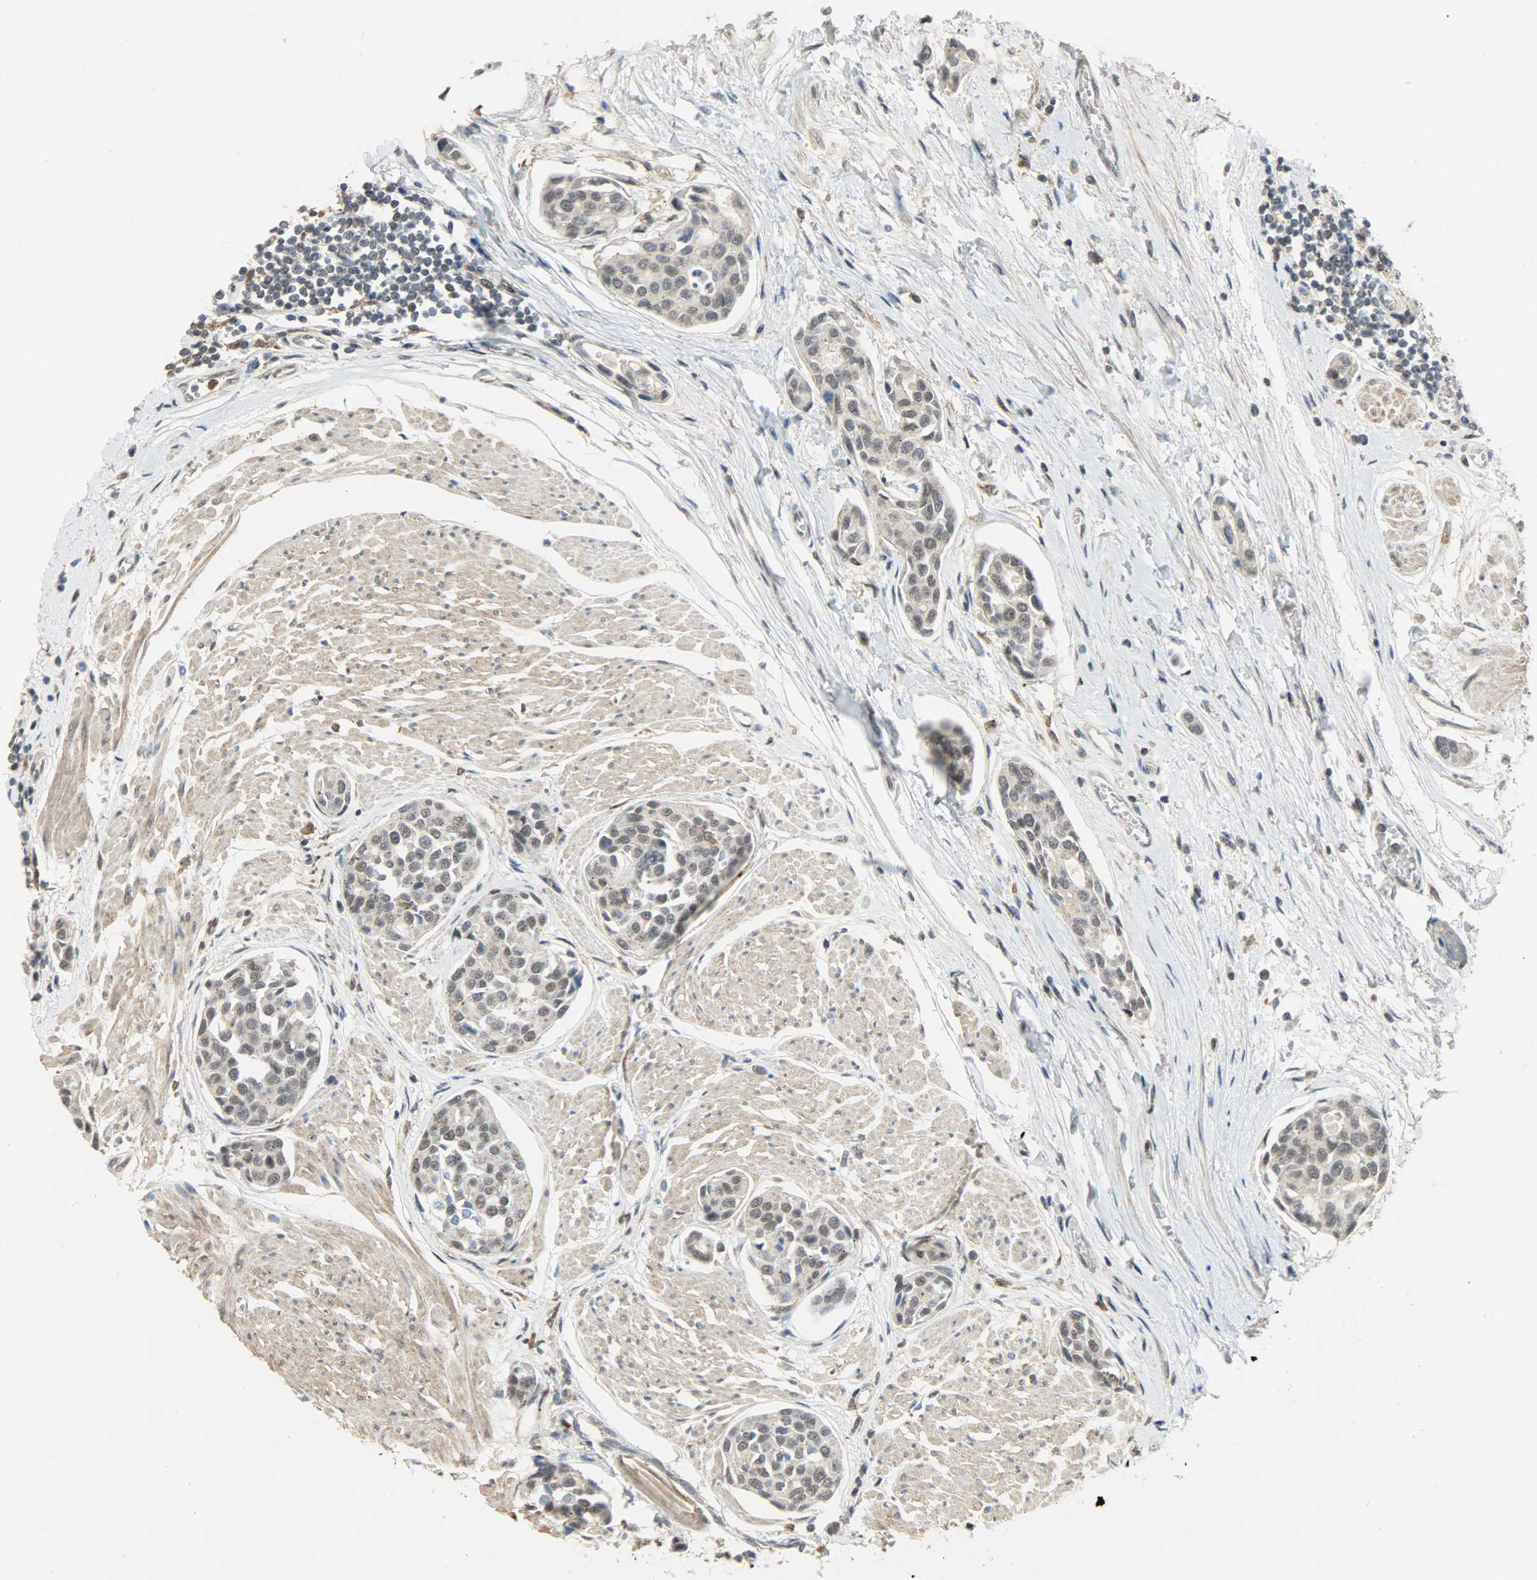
{"staining": {"intensity": "negative", "quantity": "none", "location": "none"}, "tissue": "urothelial cancer", "cell_type": "Tumor cells", "image_type": "cancer", "snomed": [{"axis": "morphology", "description": "Urothelial carcinoma, High grade"}, {"axis": "topography", "description": "Urinary bladder"}], "caption": "This image is of urothelial cancer stained with IHC to label a protein in brown with the nuclei are counter-stained blue. There is no staining in tumor cells.", "gene": "SKAP2", "patient": {"sex": "male", "age": 78}}